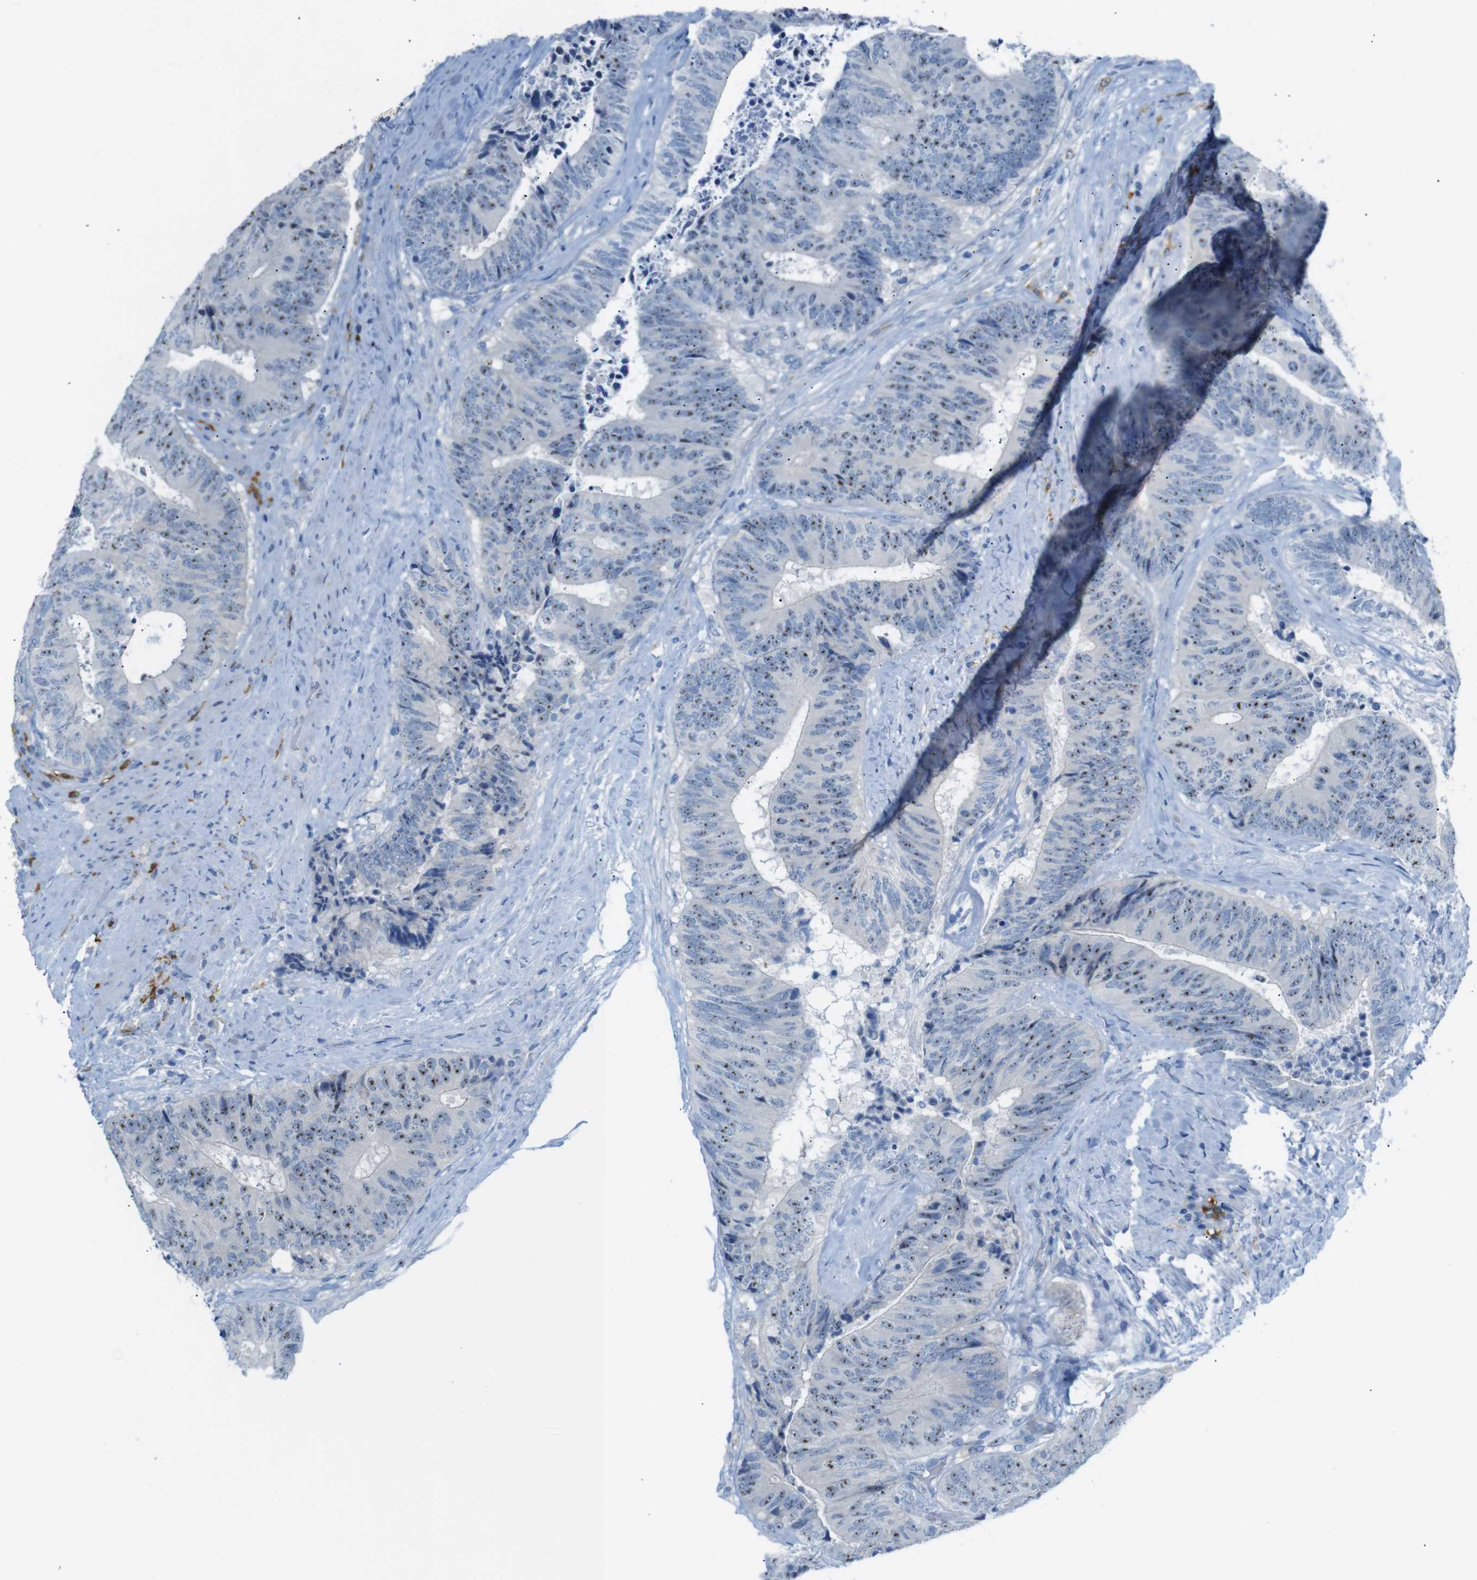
{"staining": {"intensity": "moderate", "quantity": ">75%", "location": "nuclear"}, "tissue": "colorectal cancer", "cell_type": "Tumor cells", "image_type": "cancer", "snomed": [{"axis": "morphology", "description": "Adenocarcinoma, NOS"}, {"axis": "topography", "description": "Rectum"}], "caption": "Protein expression analysis of colorectal adenocarcinoma exhibits moderate nuclear expression in approximately >75% of tumor cells. Immunohistochemistry (ihc) stains the protein of interest in brown and the nuclei are stained blue.", "gene": "C1orf210", "patient": {"sex": "male", "age": 72}}